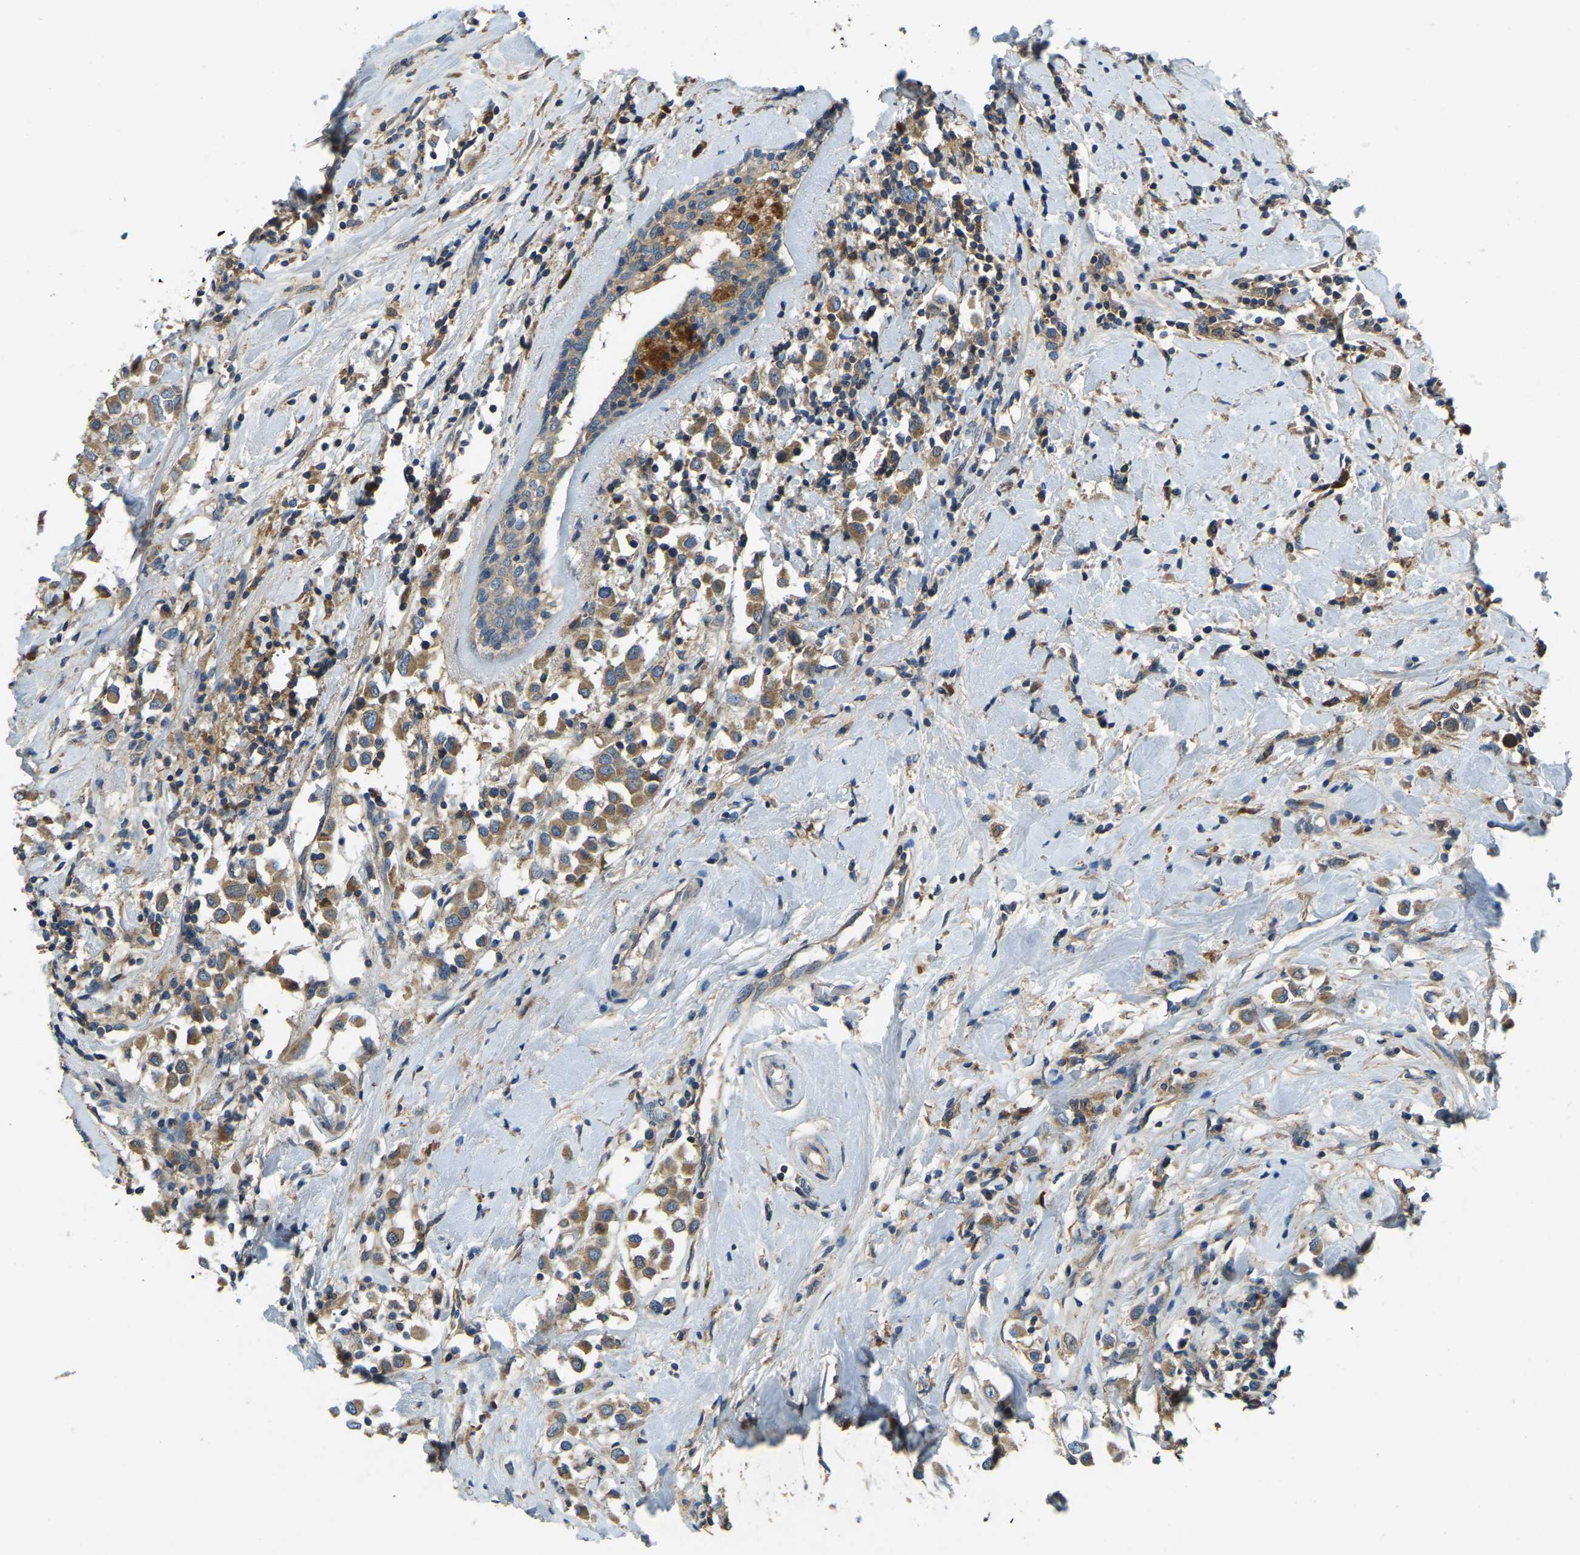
{"staining": {"intensity": "moderate", "quantity": ">75%", "location": "cytoplasmic/membranous"}, "tissue": "breast cancer", "cell_type": "Tumor cells", "image_type": "cancer", "snomed": [{"axis": "morphology", "description": "Duct carcinoma"}, {"axis": "topography", "description": "Breast"}], "caption": "About >75% of tumor cells in human breast cancer (infiltrating ductal carcinoma) reveal moderate cytoplasmic/membranous protein expression as visualized by brown immunohistochemical staining.", "gene": "ATP8B1", "patient": {"sex": "female", "age": 61}}